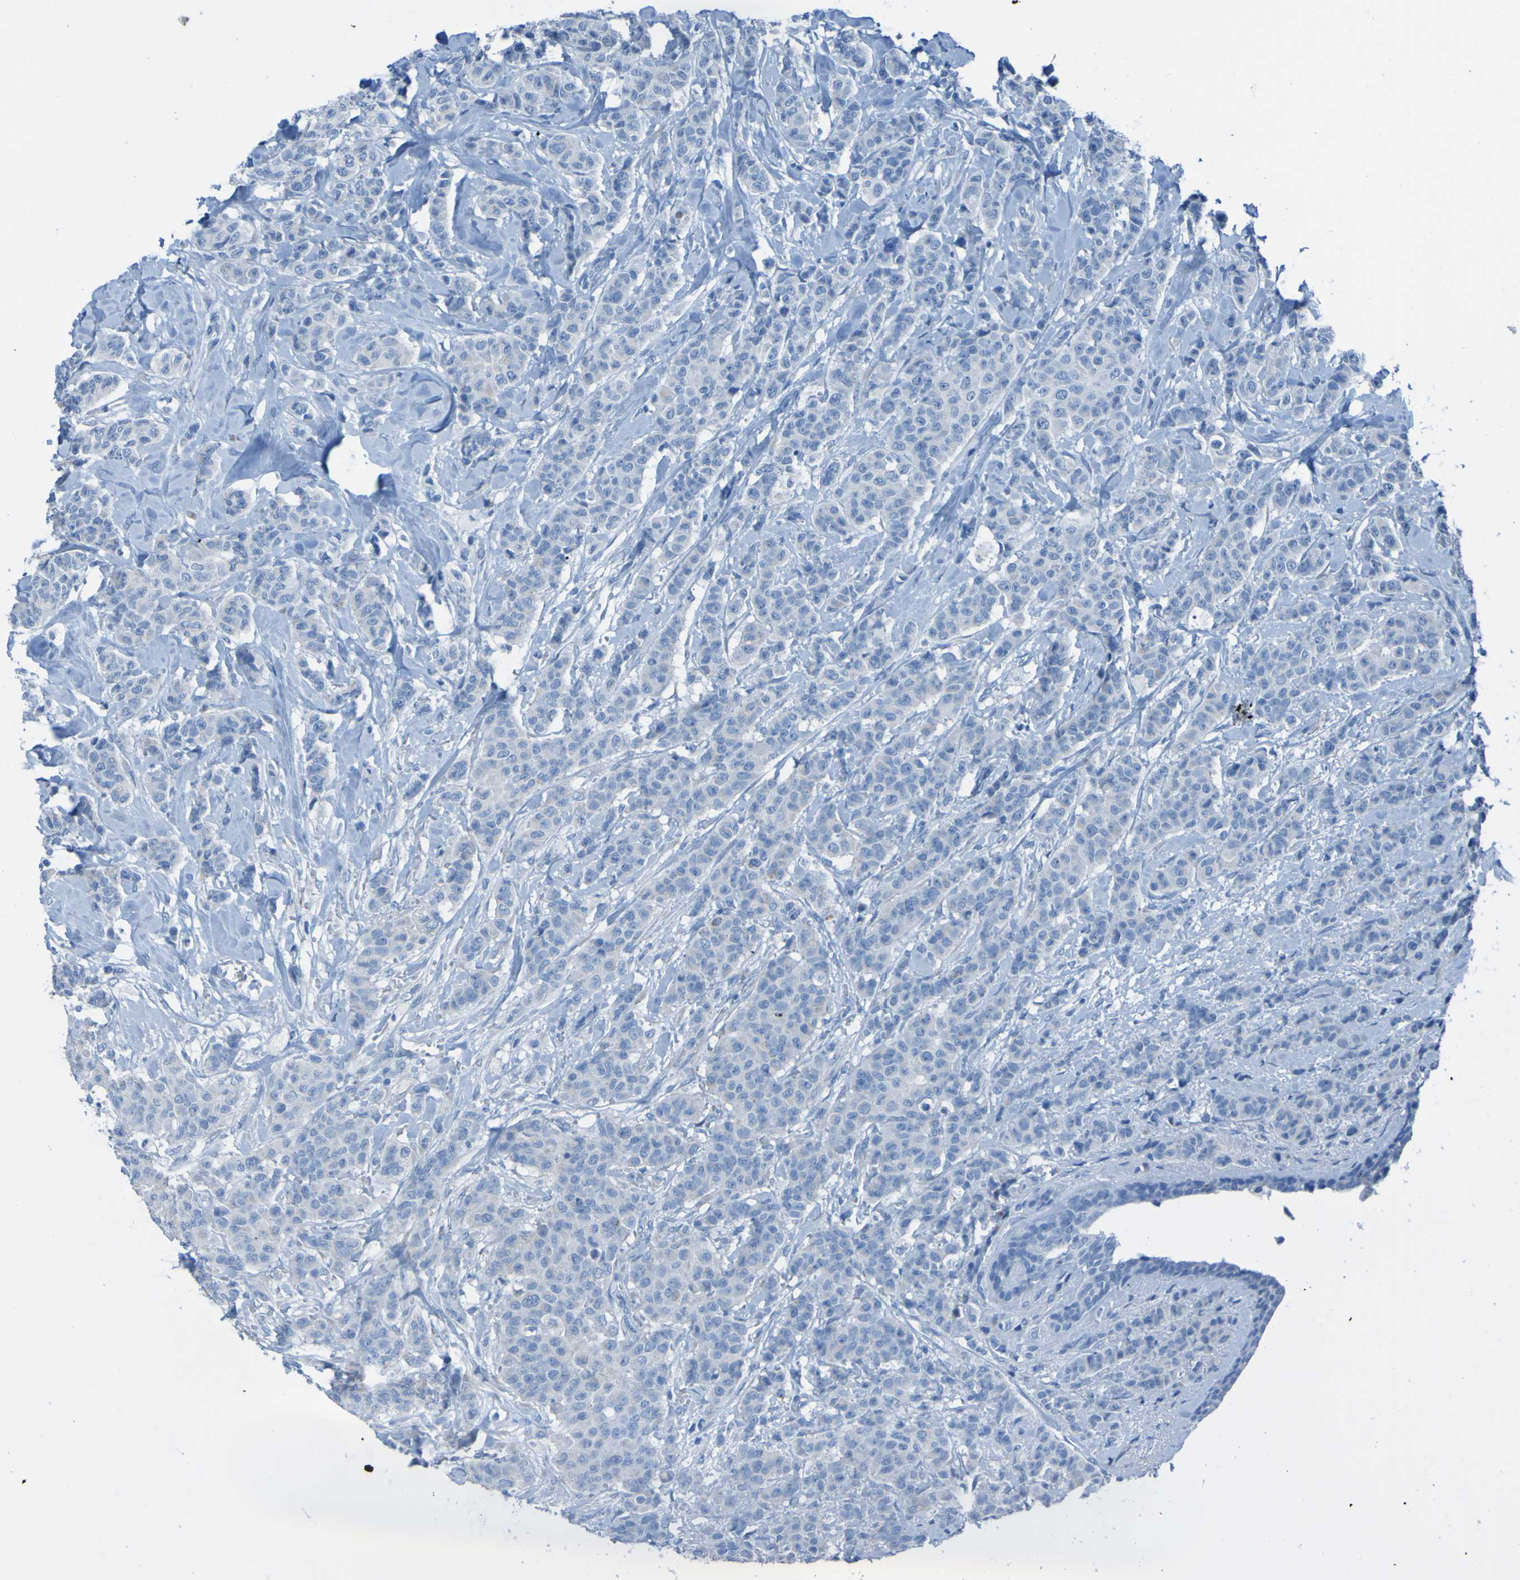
{"staining": {"intensity": "negative", "quantity": "none", "location": "none"}, "tissue": "breast cancer", "cell_type": "Tumor cells", "image_type": "cancer", "snomed": [{"axis": "morphology", "description": "Normal tissue, NOS"}, {"axis": "morphology", "description": "Duct carcinoma"}, {"axis": "topography", "description": "Breast"}], "caption": "Intraductal carcinoma (breast) stained for a protein using IHC displays no staining tumor cells.", "gene": "ACMSD", "patient": {"sex": "female", "age": 40}}